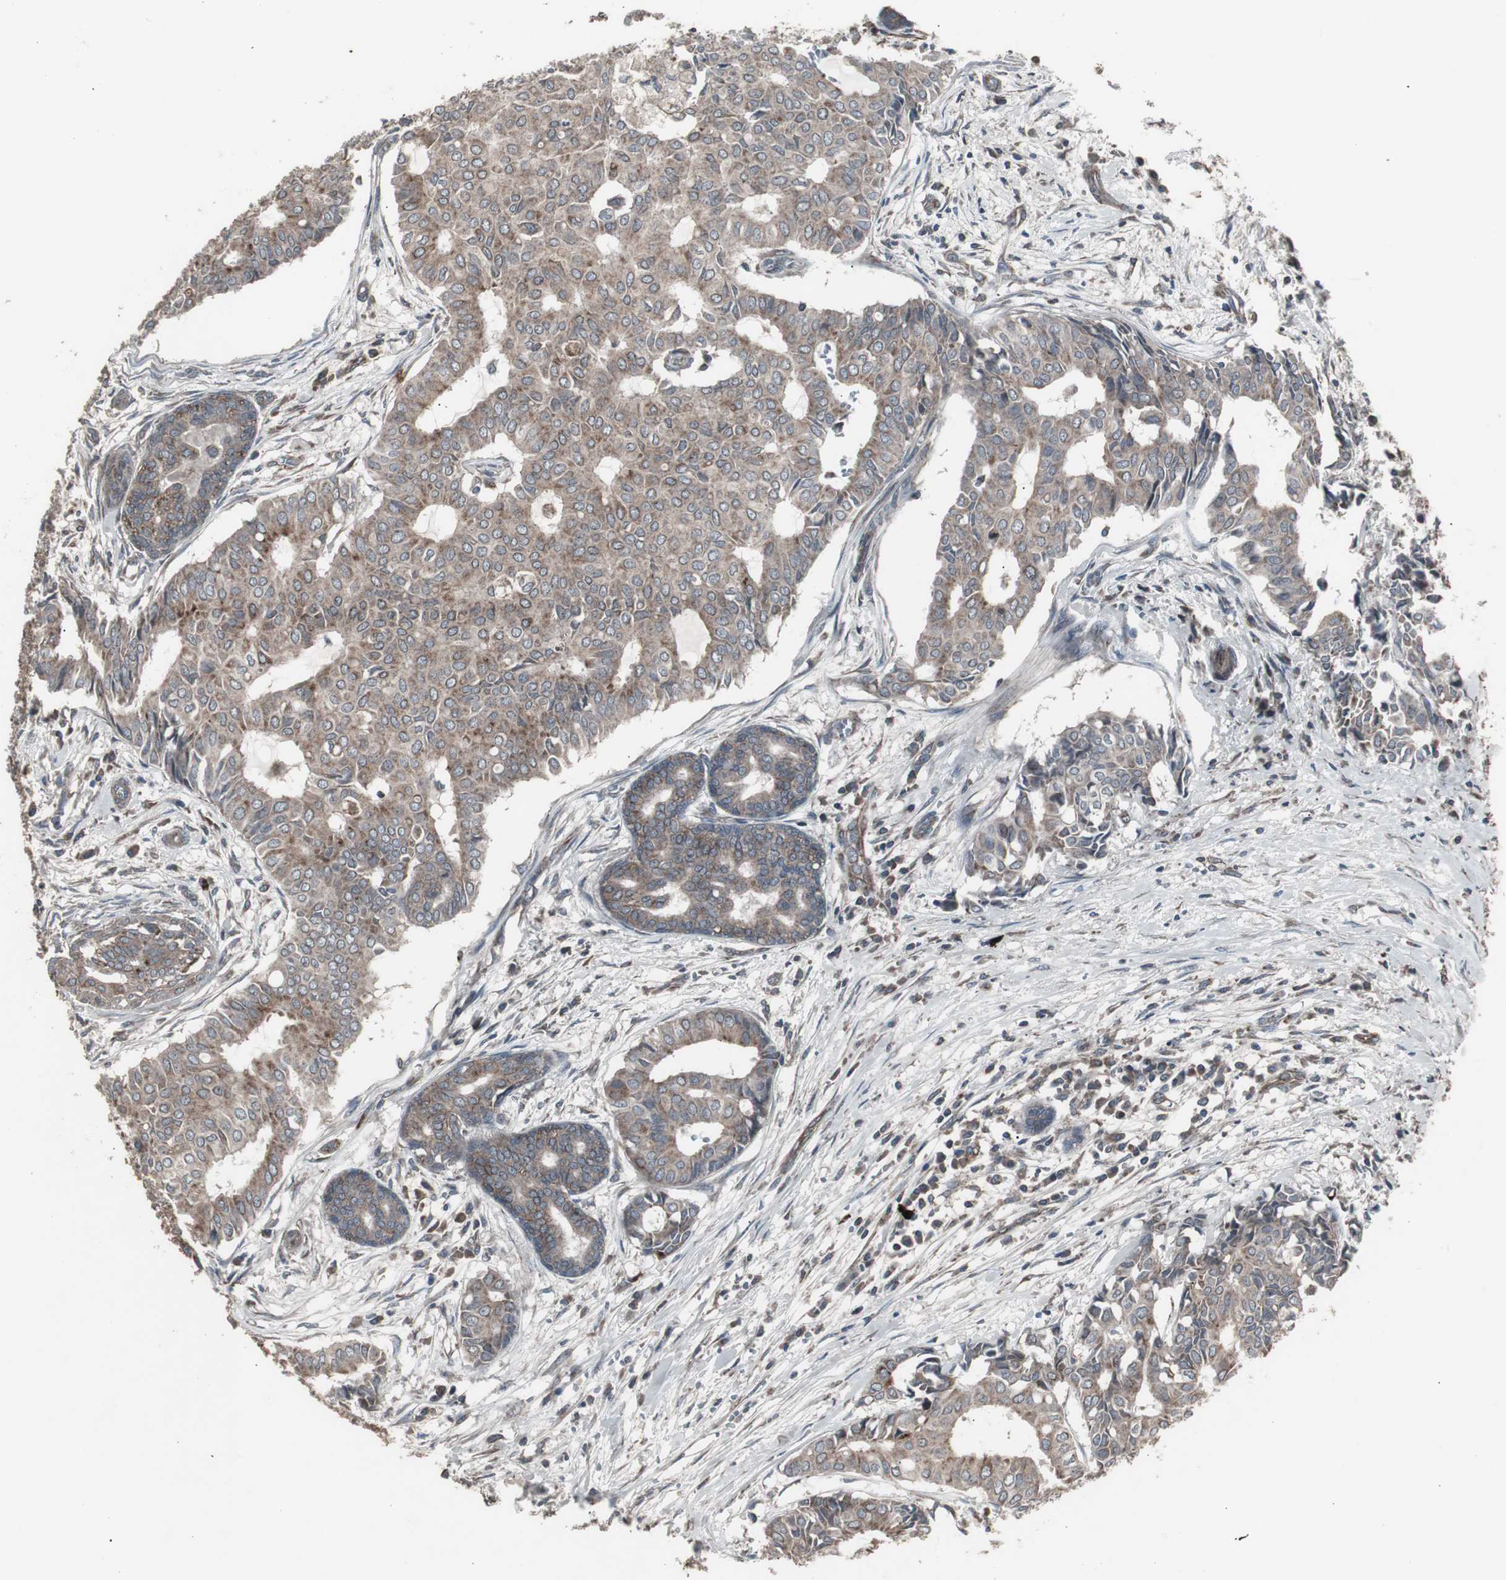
{"staining": {"intensity": "moderate", "quantity": ">75%", "location": "cytoplasmic/membranous"}, "tissue": "head and neck cancer", "cell_type": "Tumor cells", "image_type": "cancer", "snomed": [{"axis": "morphology", "description": "Adenocarcinoma, NOS"}, {"axis": "topography", "description": "Salivary gland"}, {"axis": "topography", "description": "Head-Neck"}], "caption": "An immunohistochemistry micrograph of tumor tissue is shown. Protein staining in brown highlights moderate cytoplasmic/membranous positivity in head and neck cancer (adenocarcinoma) within tumor cells.", "gene": "SSTR2", "patient": {"sex": "female", "age": 59}}